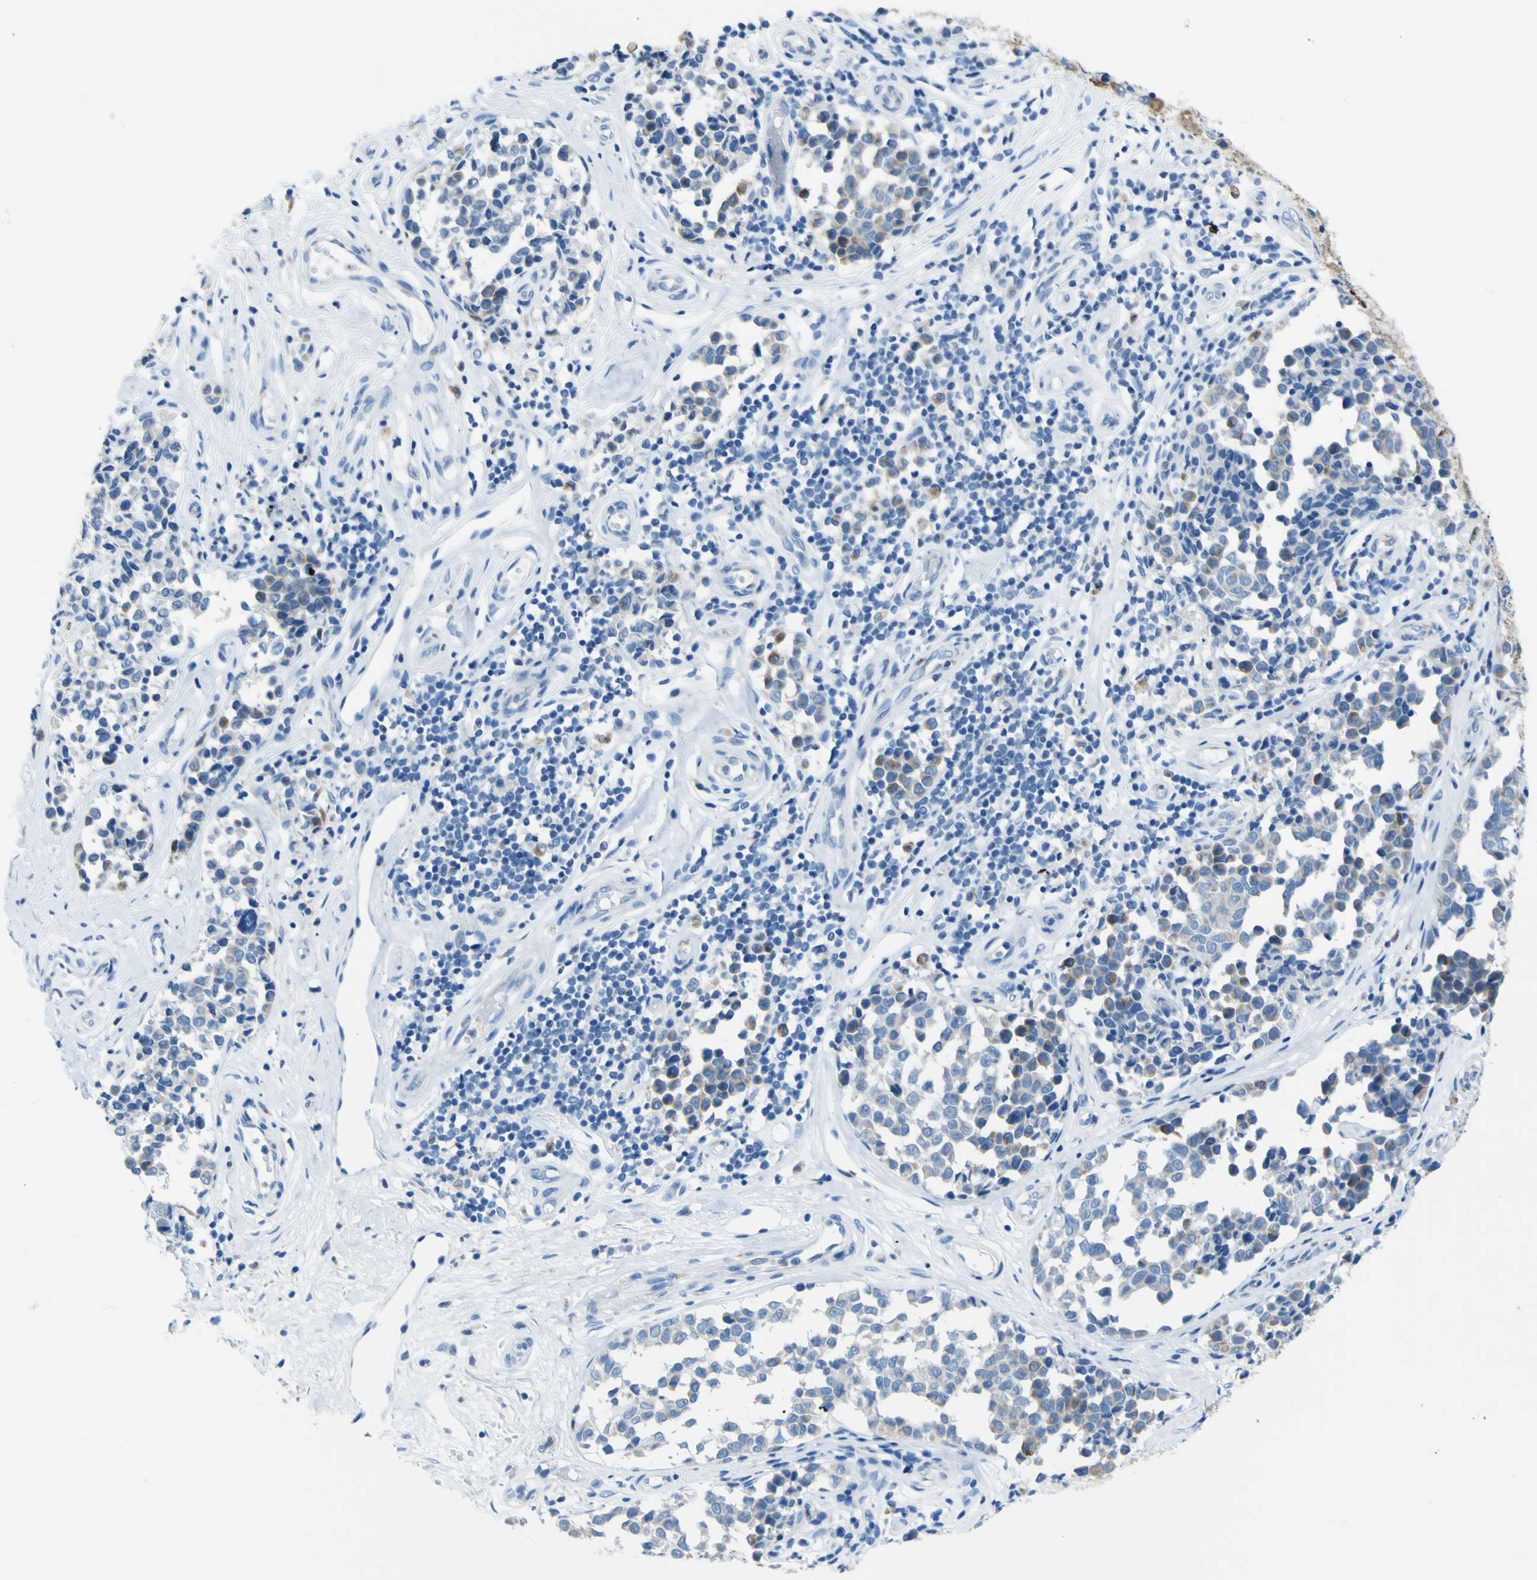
{"staining": {"intensity": "weak", "quantity": "25%-75%", "location": "cytoplasmic/membranous"}, "tissue": "melanoma", "cell_type": "Tumor cells", "image_type": "cancer", "snomed": [{"axis": "morphology", "description": "Malignant melanoma, NOS"}, {"axis": "topography", "description": "Skin"}], "caption": "Immunohistochemical staining of melanoma displays weak cytoplasmic/membranous protein expression in about 25%-75% of tumor cells. The staining was performed using DAB (3,3'-diaminobenzidine), with brown indicating positive protein expression. Nuclei are stained blue with hematoxylin.", "gene": "ACSL1", "patient": {"sex": "female", "age": 64}}